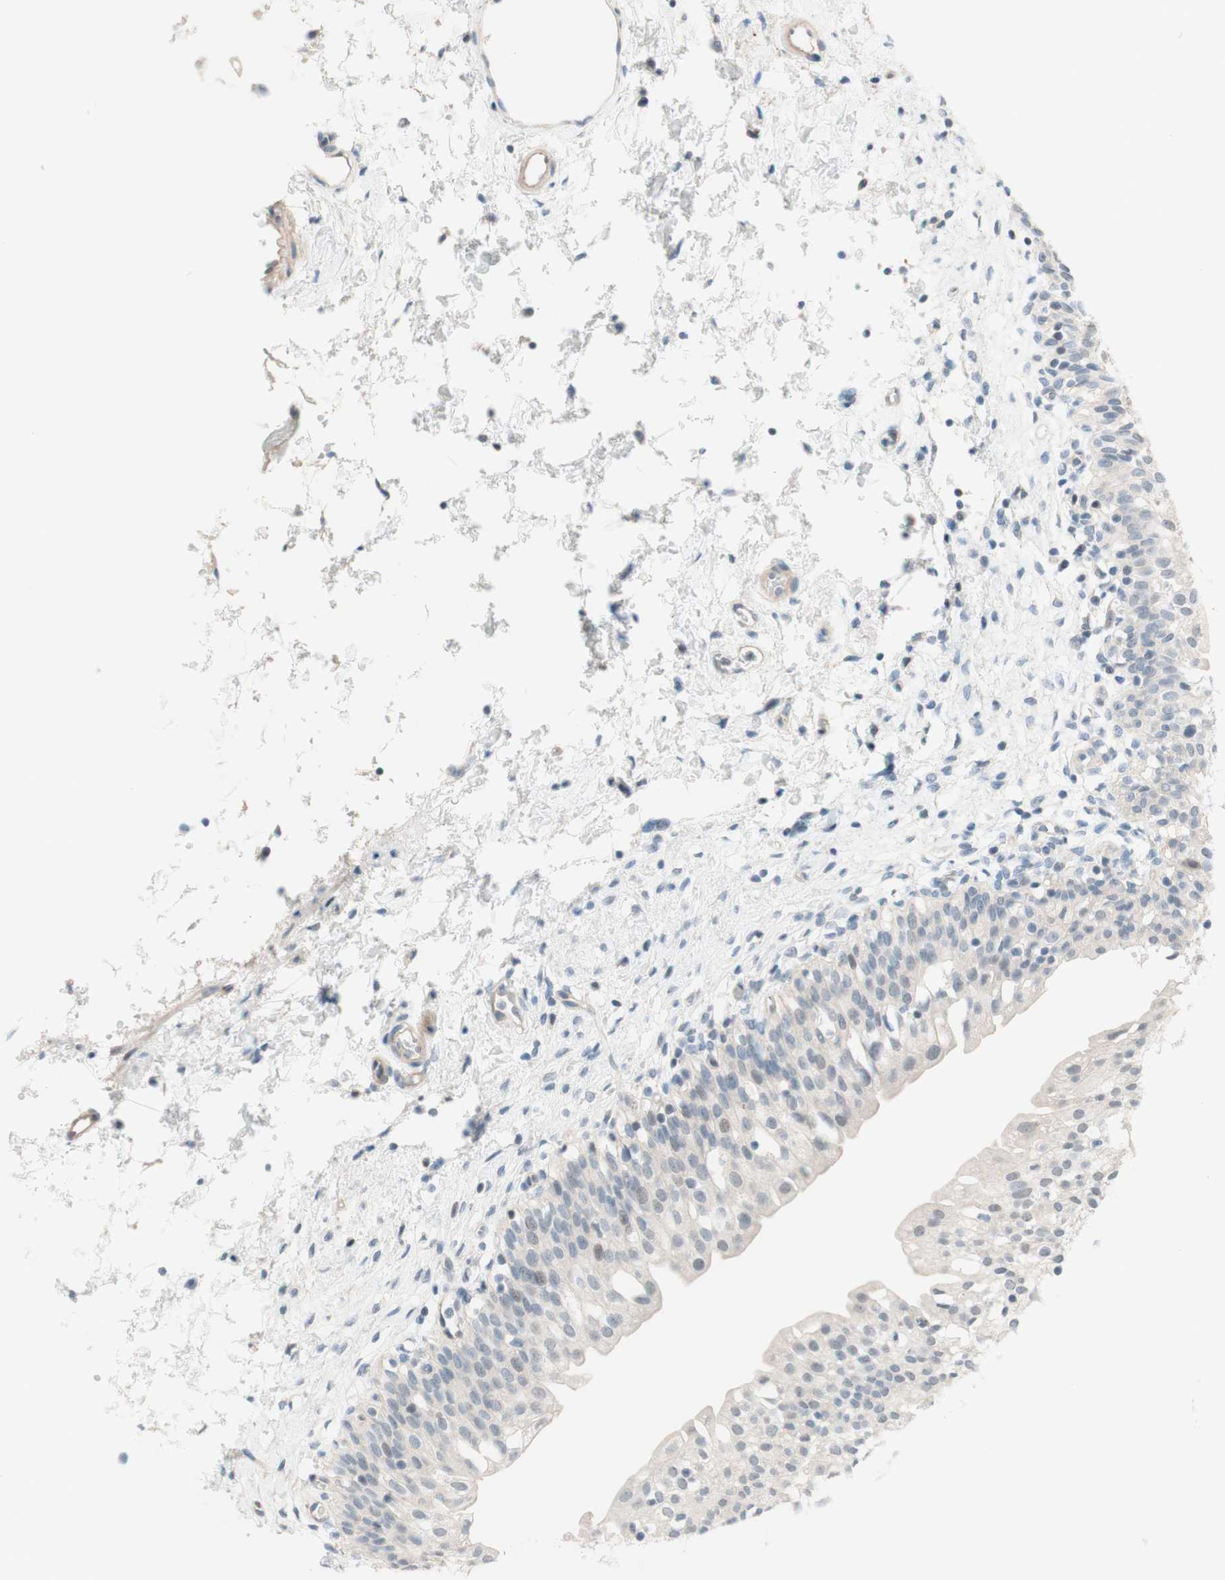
{"staining": {"intensity": "weak", "quantity": "25%-75%", "location": "cytoplasmic/membranous,nuclear"}, "tissue": "urinary bladder", "cell_type": "Urothelial cells", "image_type": "normal", "snomed": [{"axis": "morphology", "description": "Normal tissue, NOS"}, {"axis": "topography", "description": "Urinary bladder"}], "caption": "This micrograph demonstrates IHC staining of normal human urinary bladder, with low weak cytoplasmic/membranous,nuclear positivity in approximately 25%-75% of urothelial cells.", "gene": "JPH1", "patient": {"sex": "male", "age": 55}}